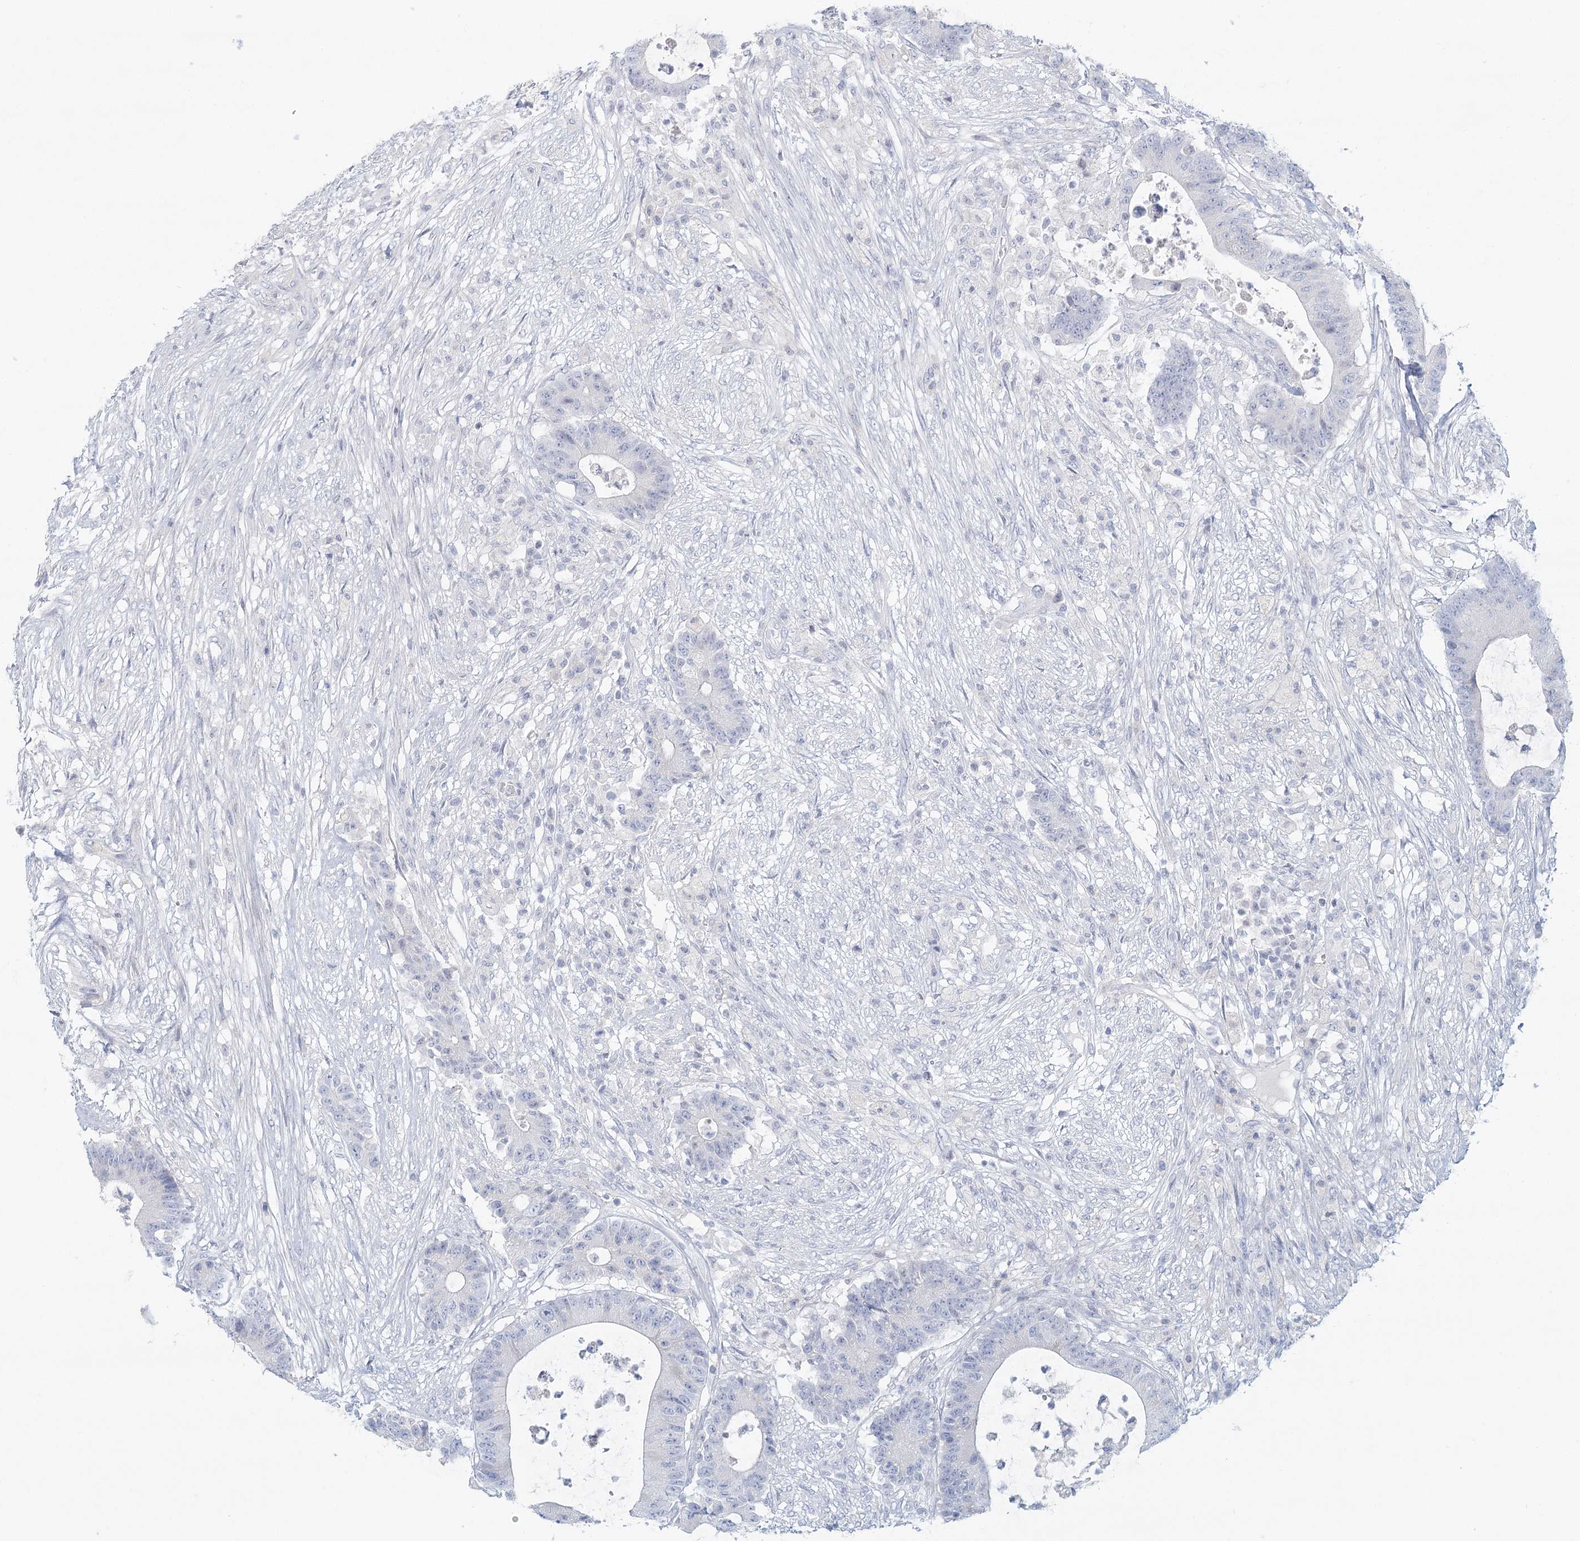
{"staining": {"intensity": "negative", "quantity": "none", "location": "none"}, "tissue": "colorectal cancer", "cell_type": "Tumor cells", "image_type": "cancer", "snomed": [{"axis": "morphology", "description": "Adenocarcinoma, NOS"}, {"axis": "topography", "description": "Colon"}], "caption": "This micrograph is of adenocarcinoma (colorectal) stained with IHC to label a protein in brown with the nuclei are counter-stained blue. There is no positivity in tumor cells.", "gene": "DMGDH", "patient": {"sex": "female", "age": 84}}